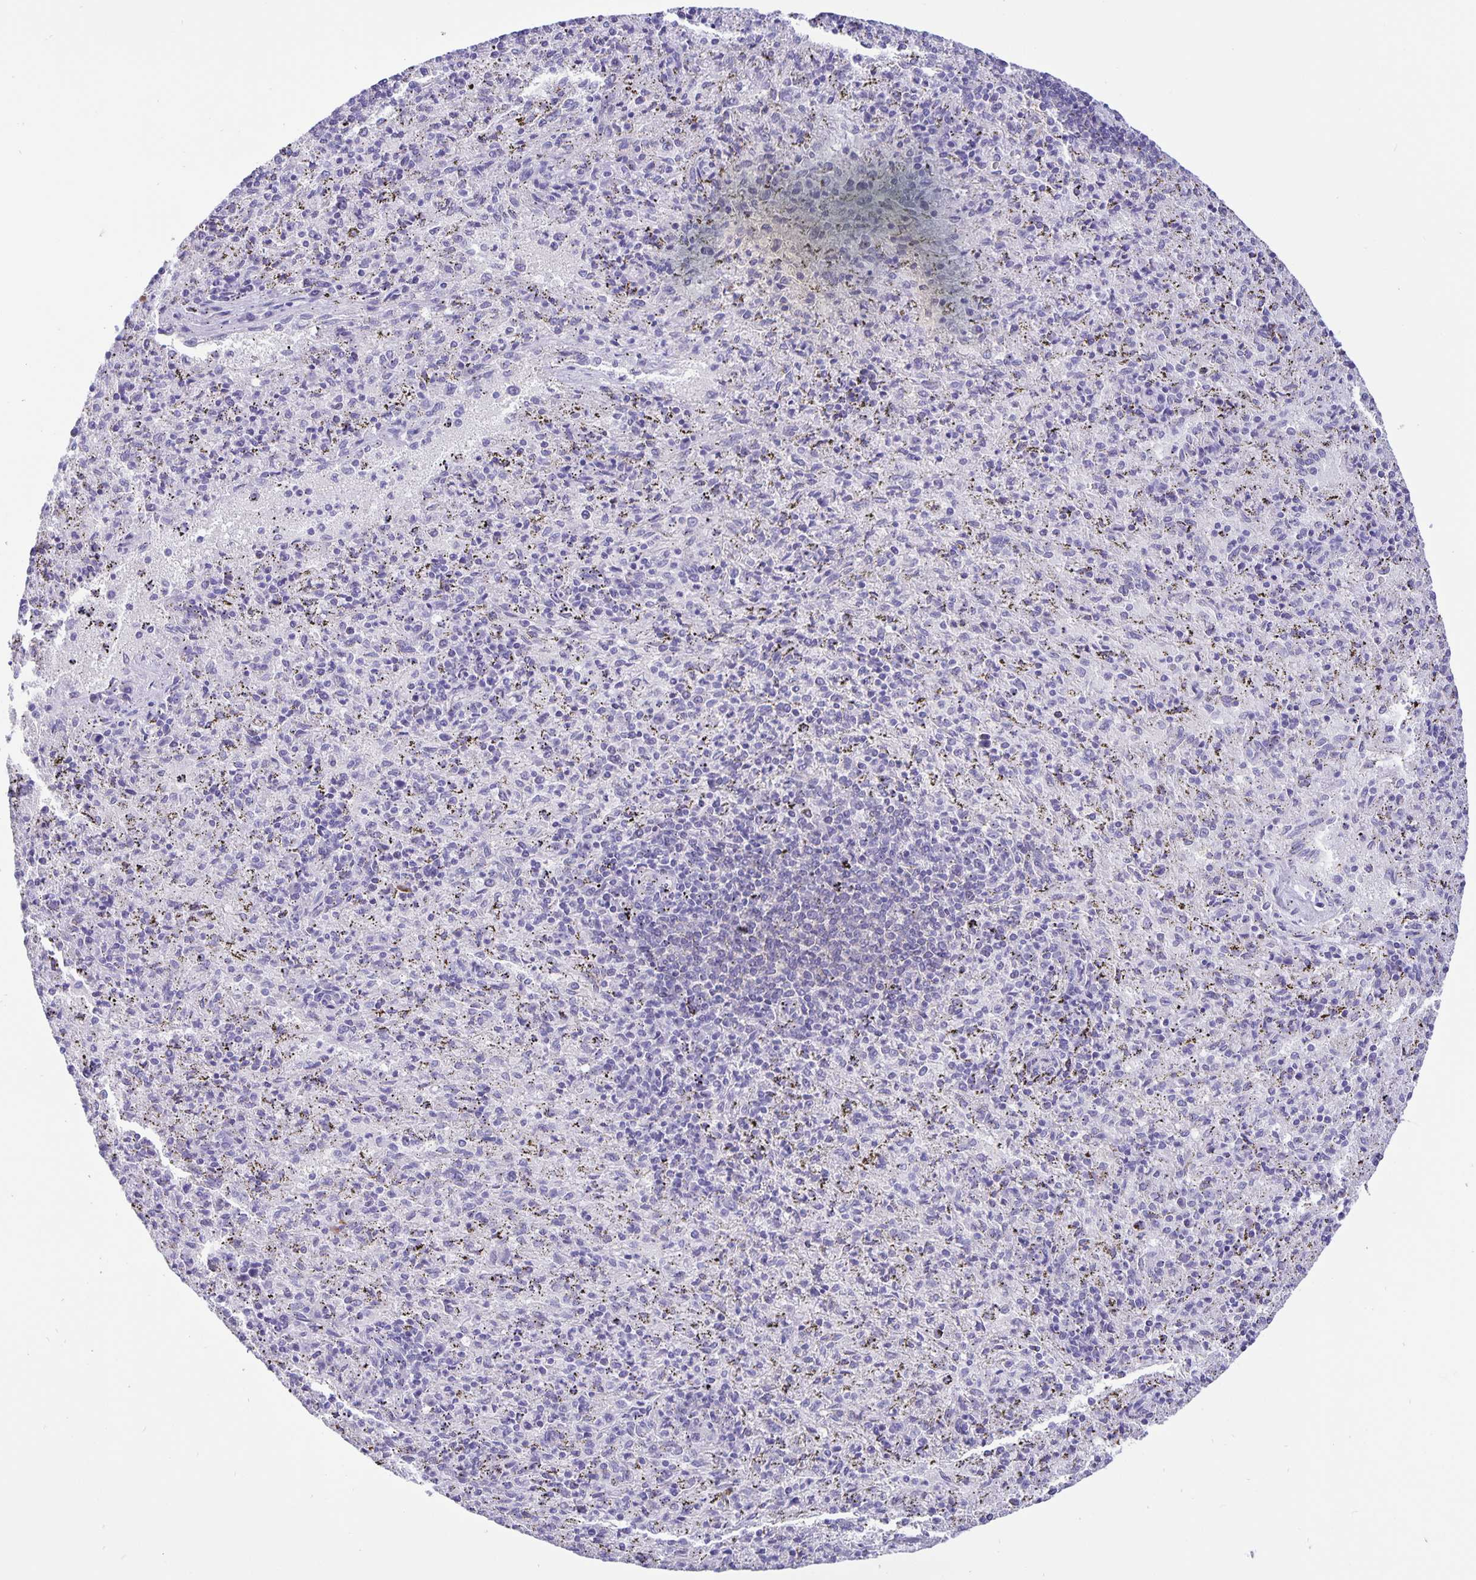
{"staining": {"intensity": "negative", "quantity": "none", "location": "none"}, "tissue": "spleen", "cell_type": "Cells in red pulp", "image_type": "normal", "snomed": [{"axis": "morphology", "description": "Normal tissue, NOS"}, {"axis": "topography", "description": "Spleen"}], "caption": "Immunohistochemistry histopathology image of normal spleen: spleen stained with DAB (3,3'-diaminobenzidine) exhibits no significant protein staining in cells in red pulp.", "gene": "ERMN", "patient": {"sex": "male", "age": 57}}